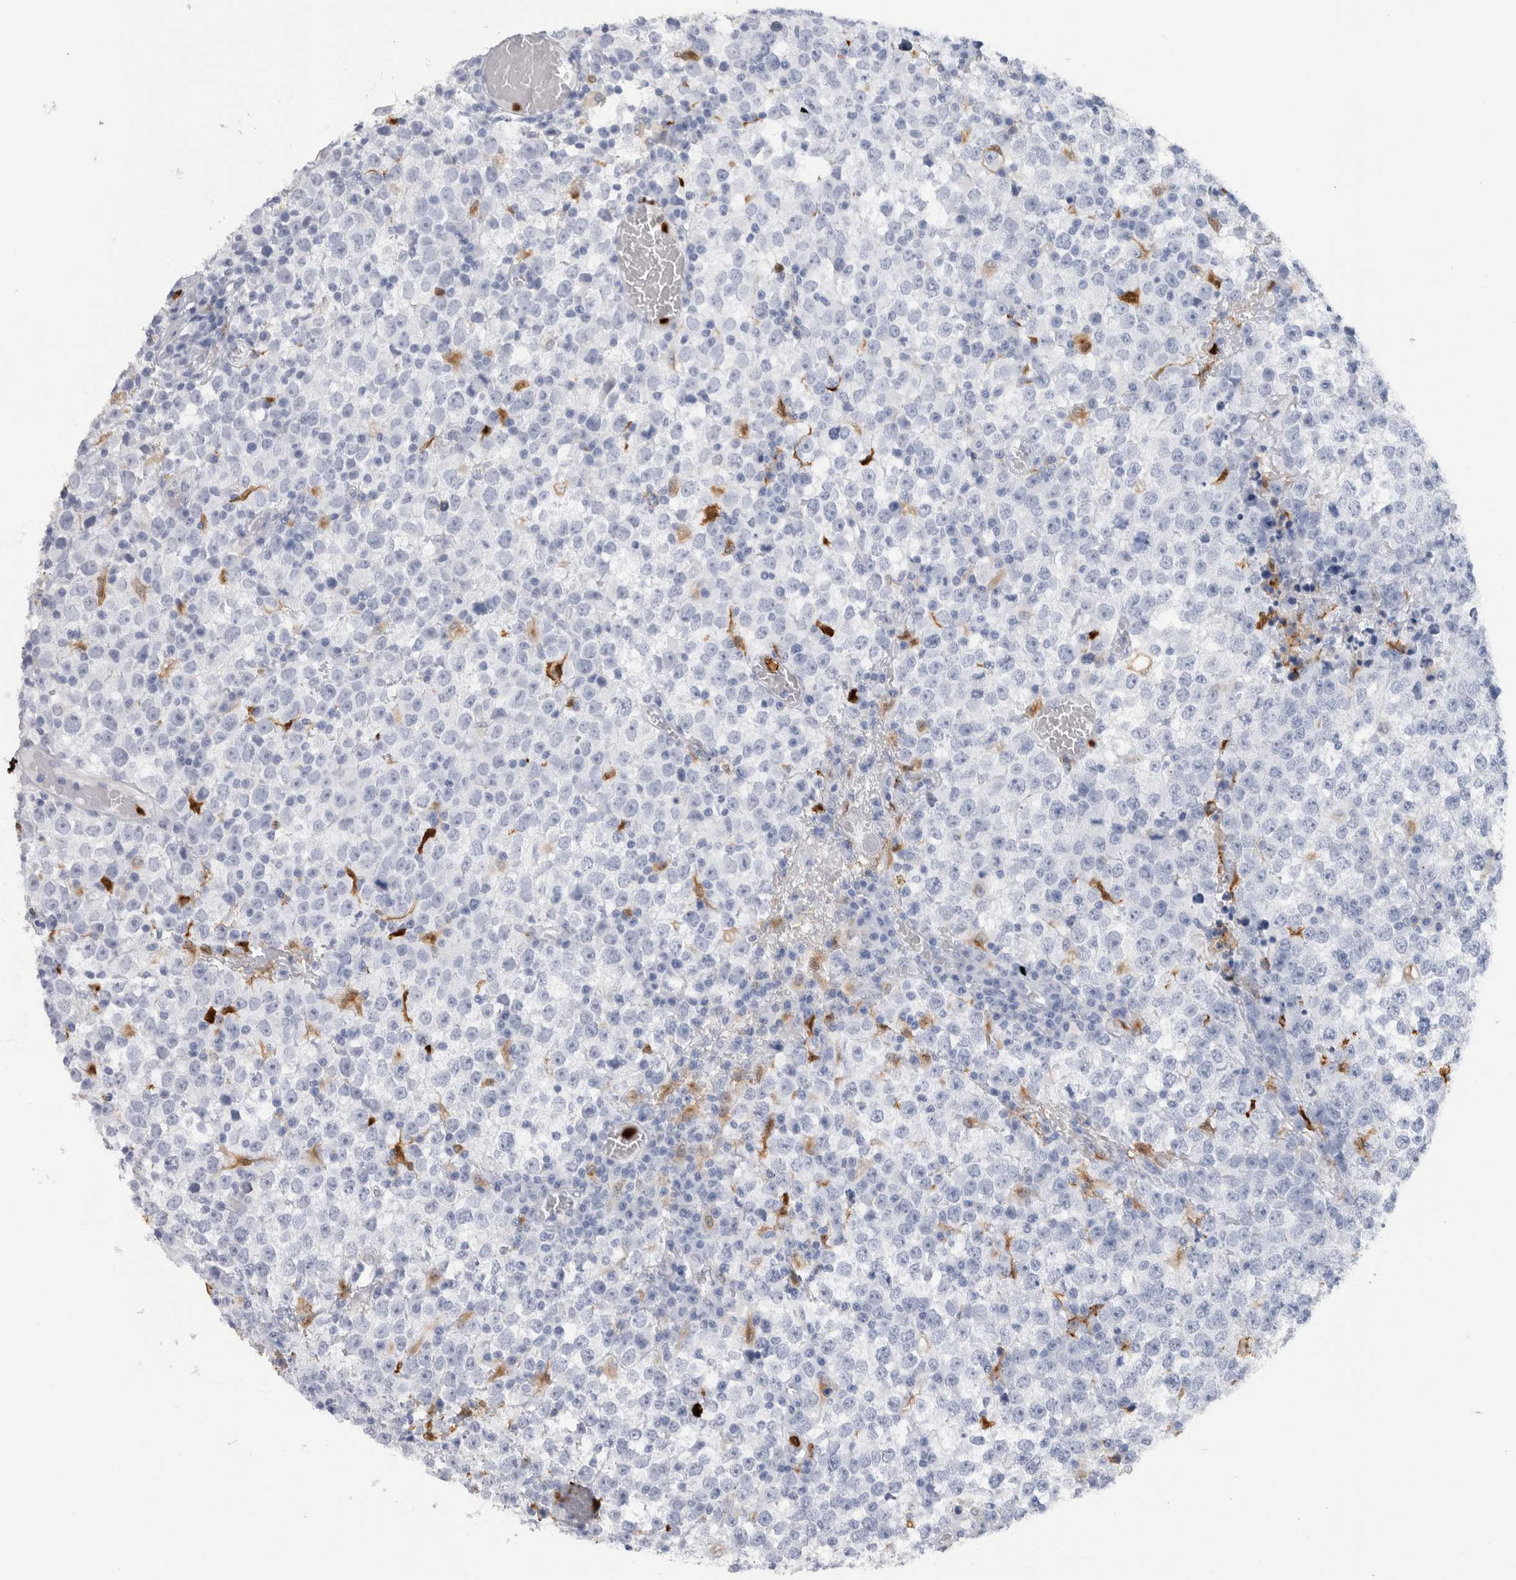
{"staining": {"intensity": "negative", "quantity": "none", "location": "none"}, "tissue": "testis cancer", "cell_type": "Tumor cells", "image_type": "cancer", "snomed": [{"axis": "morphology", "description": "Seminoma, NOS"}, {"axis": "topography", "description": "Testis"}], "caption": "This is a histopathology image of IHC staining of testis cancer (seminoma), which shows no staining in tumor cells. (Brightfield microscopy of DAB (3,3'-diaminobenzidine) IHC at high magnification).", "gene": "S100A8", "patient": {"sex": "male", "age": 65}}